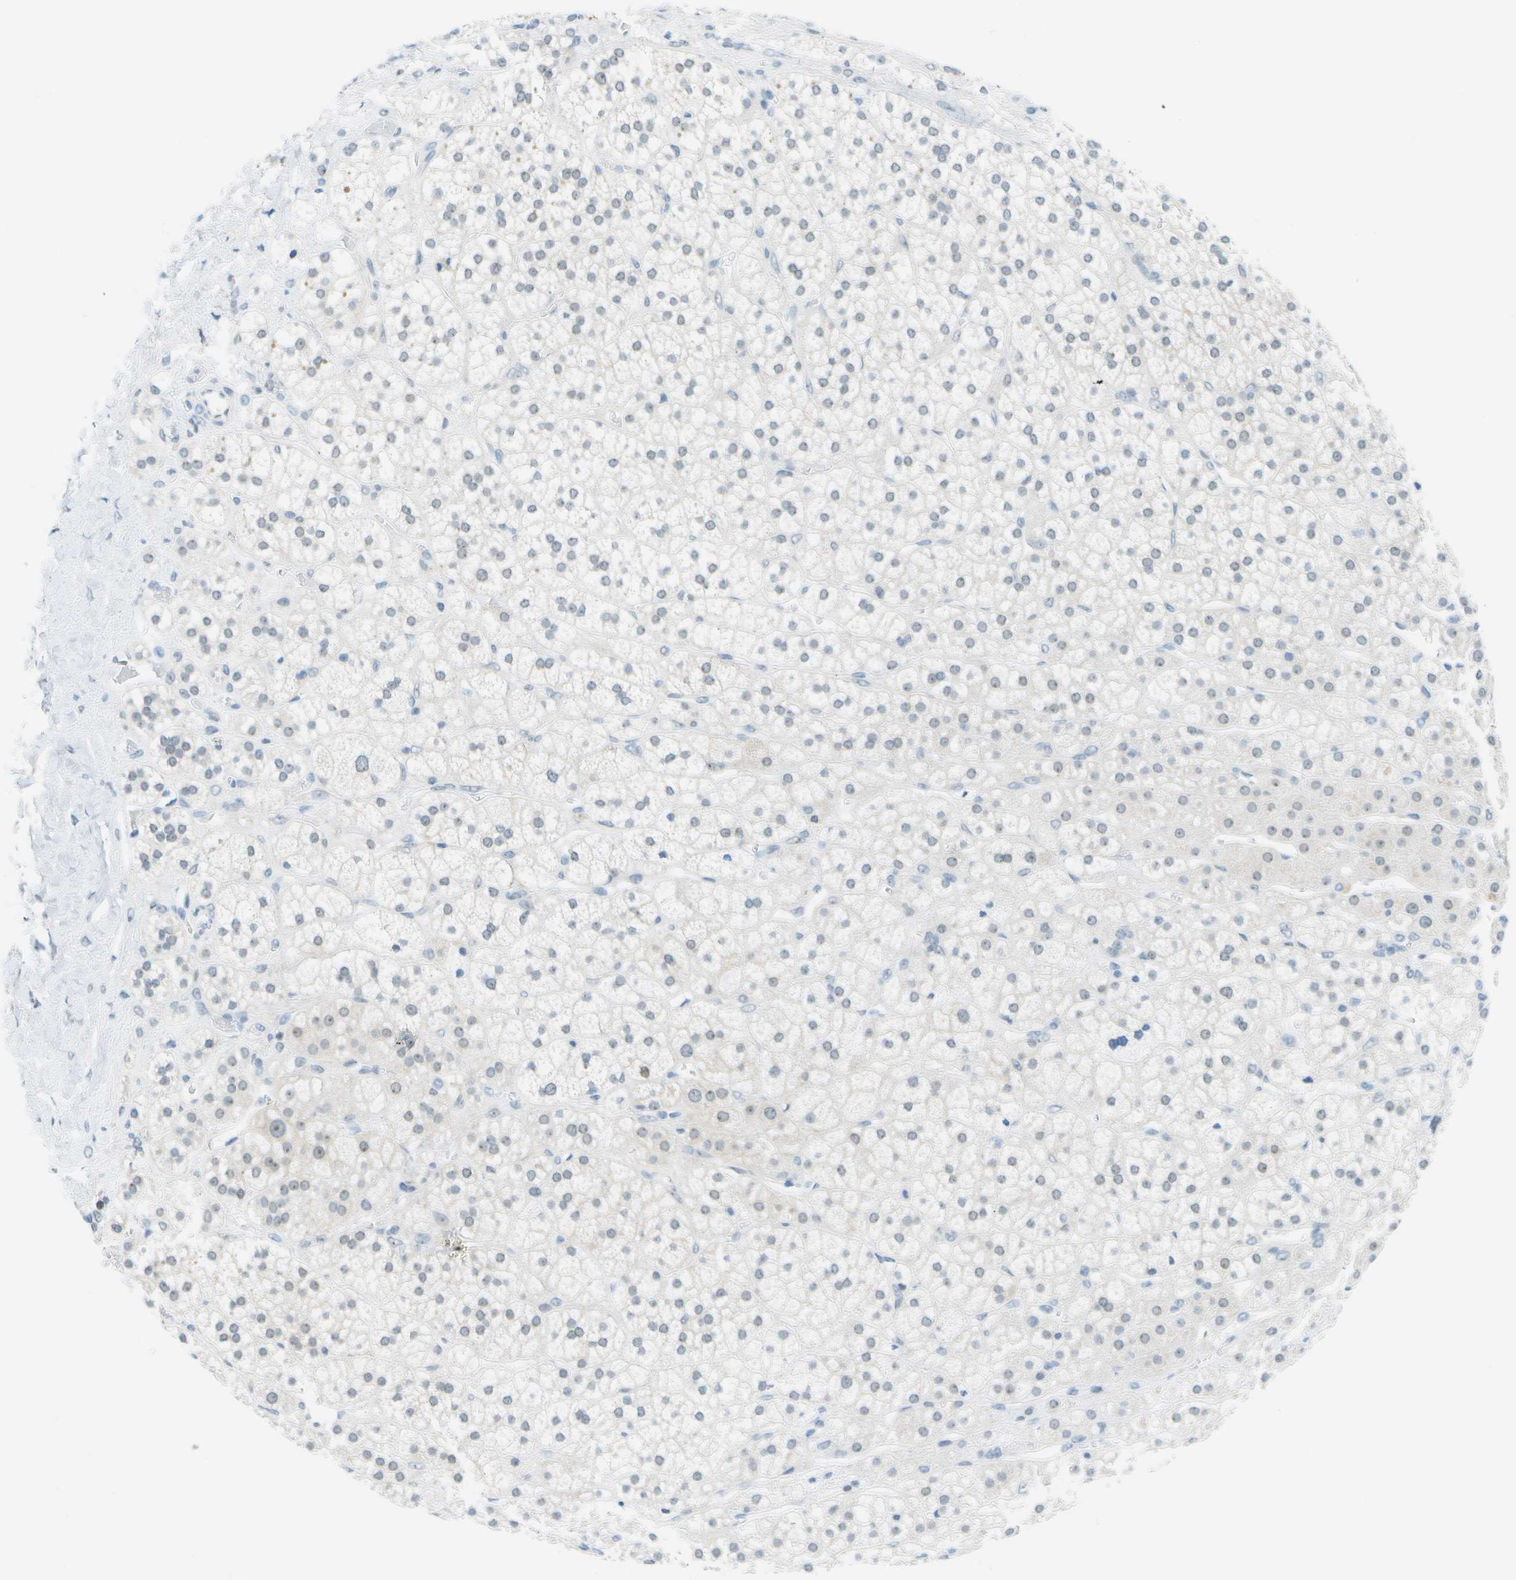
{"staining": {"intensity": "weak", "quantity": "25%-75%", "location": "nuclear"}, "tissue": "adrenal gland", "cell_type": "Glandular cells", "image_type": "normal", "snomed": [{"axis": "morphology", "description": "Normal tissue, NOS"}, {"axis": "topography", "description": "Adrenal gland"}], "caption": "An image of human adrenal gland stained for a protein exhibits weak nuclear brown staining in glandular cells. Immunohistochemistry stains the protein in brown and the nuclei are stained blue.", "gene": "PITHD1", "patient": {"sex": "male", "age": 56}}